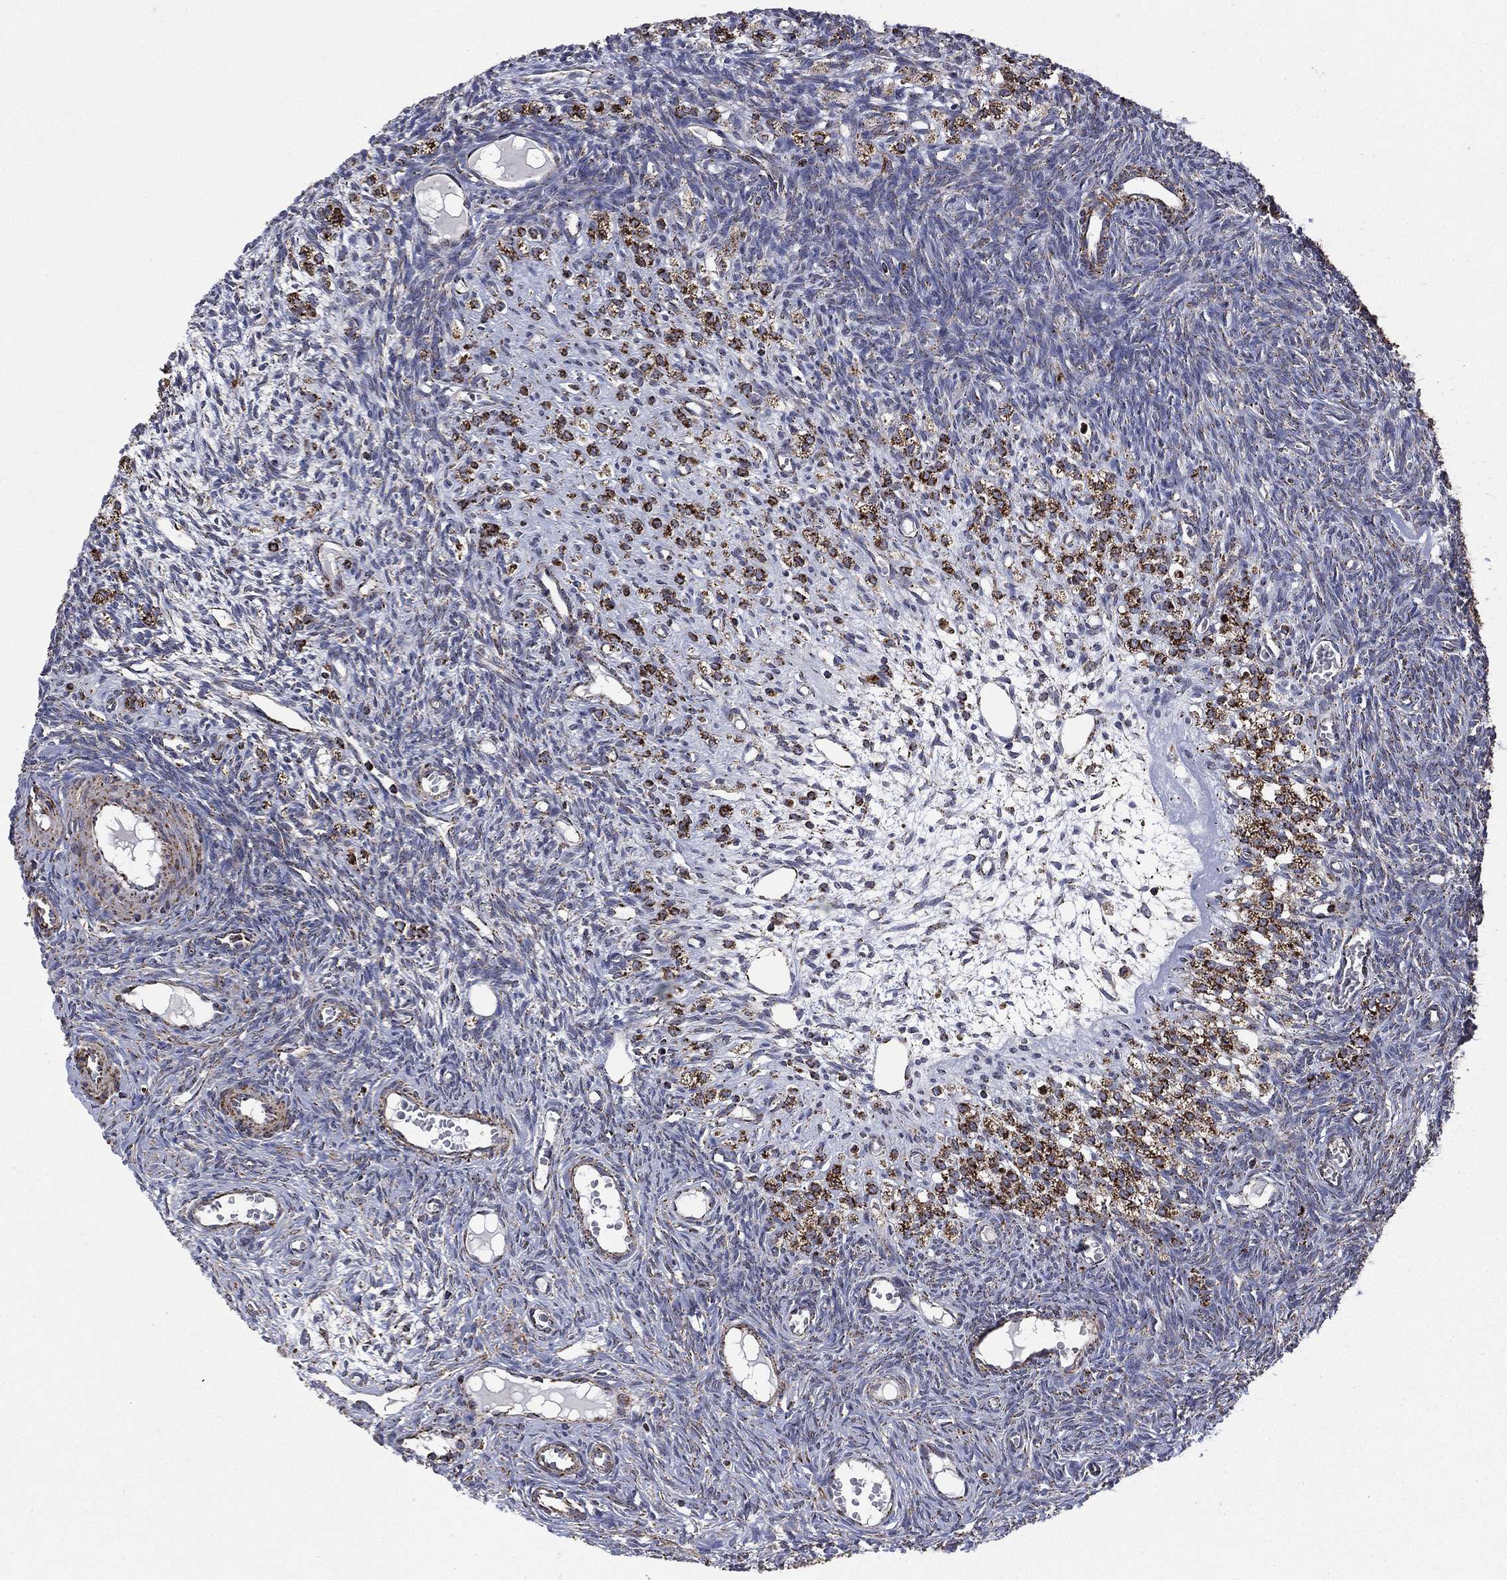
{"staining": {"intensity": "moderate", "quantity": ">75%", "location": "cytoplasmic/membranous"}, "tissue": "ovary", "cell_type": "Ovarian stroma cells", "image_type": "normal", "snomed": [{"axis": "morphology", "description": "Normal tissue, NOS"}, {"axis": "topography", "description": "Ovary"}], "caption": "IHC photomicrograph of benign human ovary stained for a protein (brown), which shows medium levels of moderate cytoplasmic/membranous expression in approximately >75% of ovarian stroma cells.", "gene": "GOT2", "patient": {"sex": "female", "age": 27}}